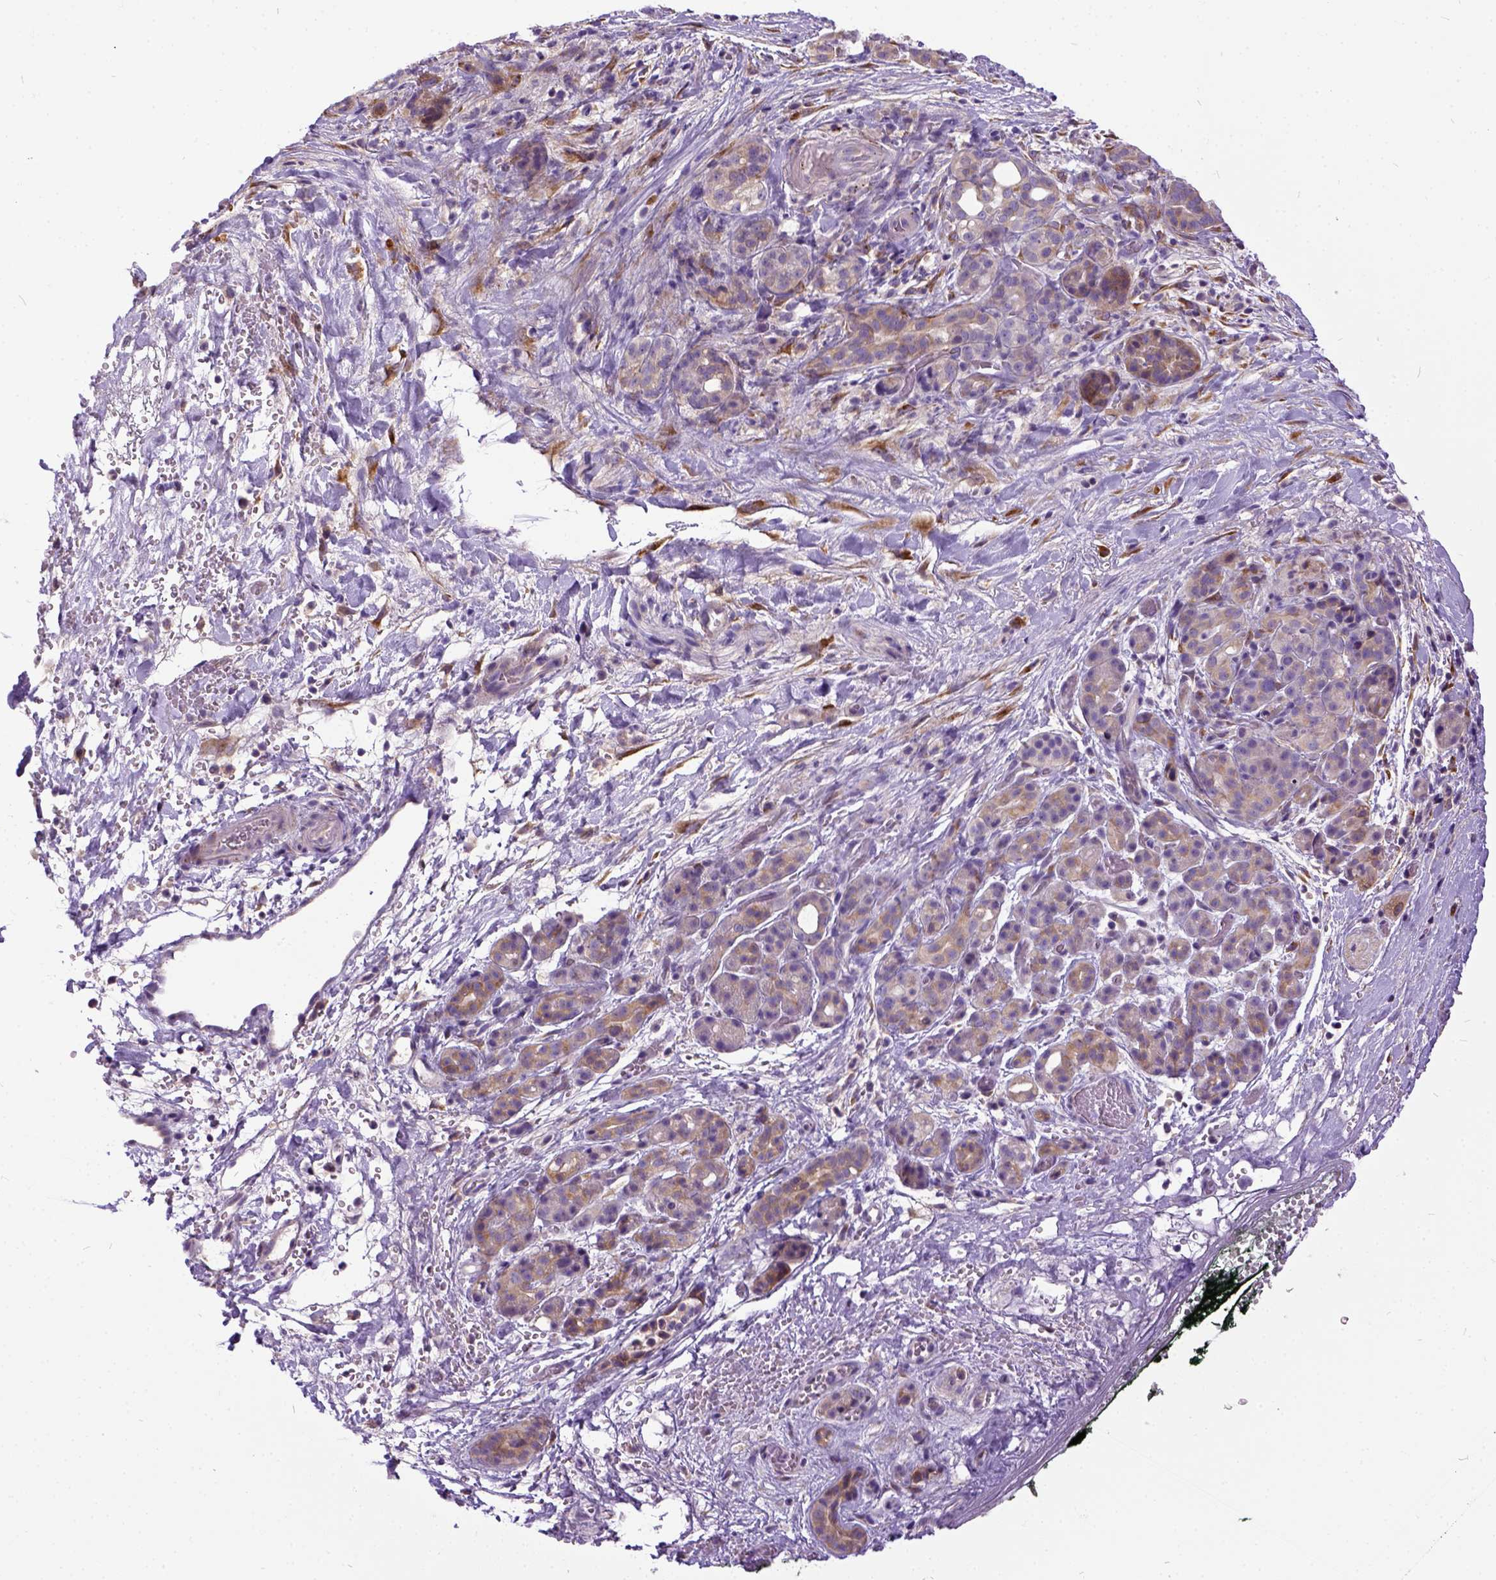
{"staining": {"intensity": "moderate", "quantity": ">75%", "location": "cytoplasmic/membranous"}, "tissue": "pancreatic cancer", "cell_type": "Tumor cells", "image_type": "cancer", "snomed": [{"axis": "morphology", "description": "Adenocarcinoma, NOS"}, {"axis": "topography", "description": "Pancreas"}], "caption": "Immunohistochemical staining of human pancreatic adenocarcinoma shows moderate cytoplasmic/membranous protein expression in about >75% of tumor cells.", "gene": "NEK5", "patient": {"sex": "male", "age": 44}}